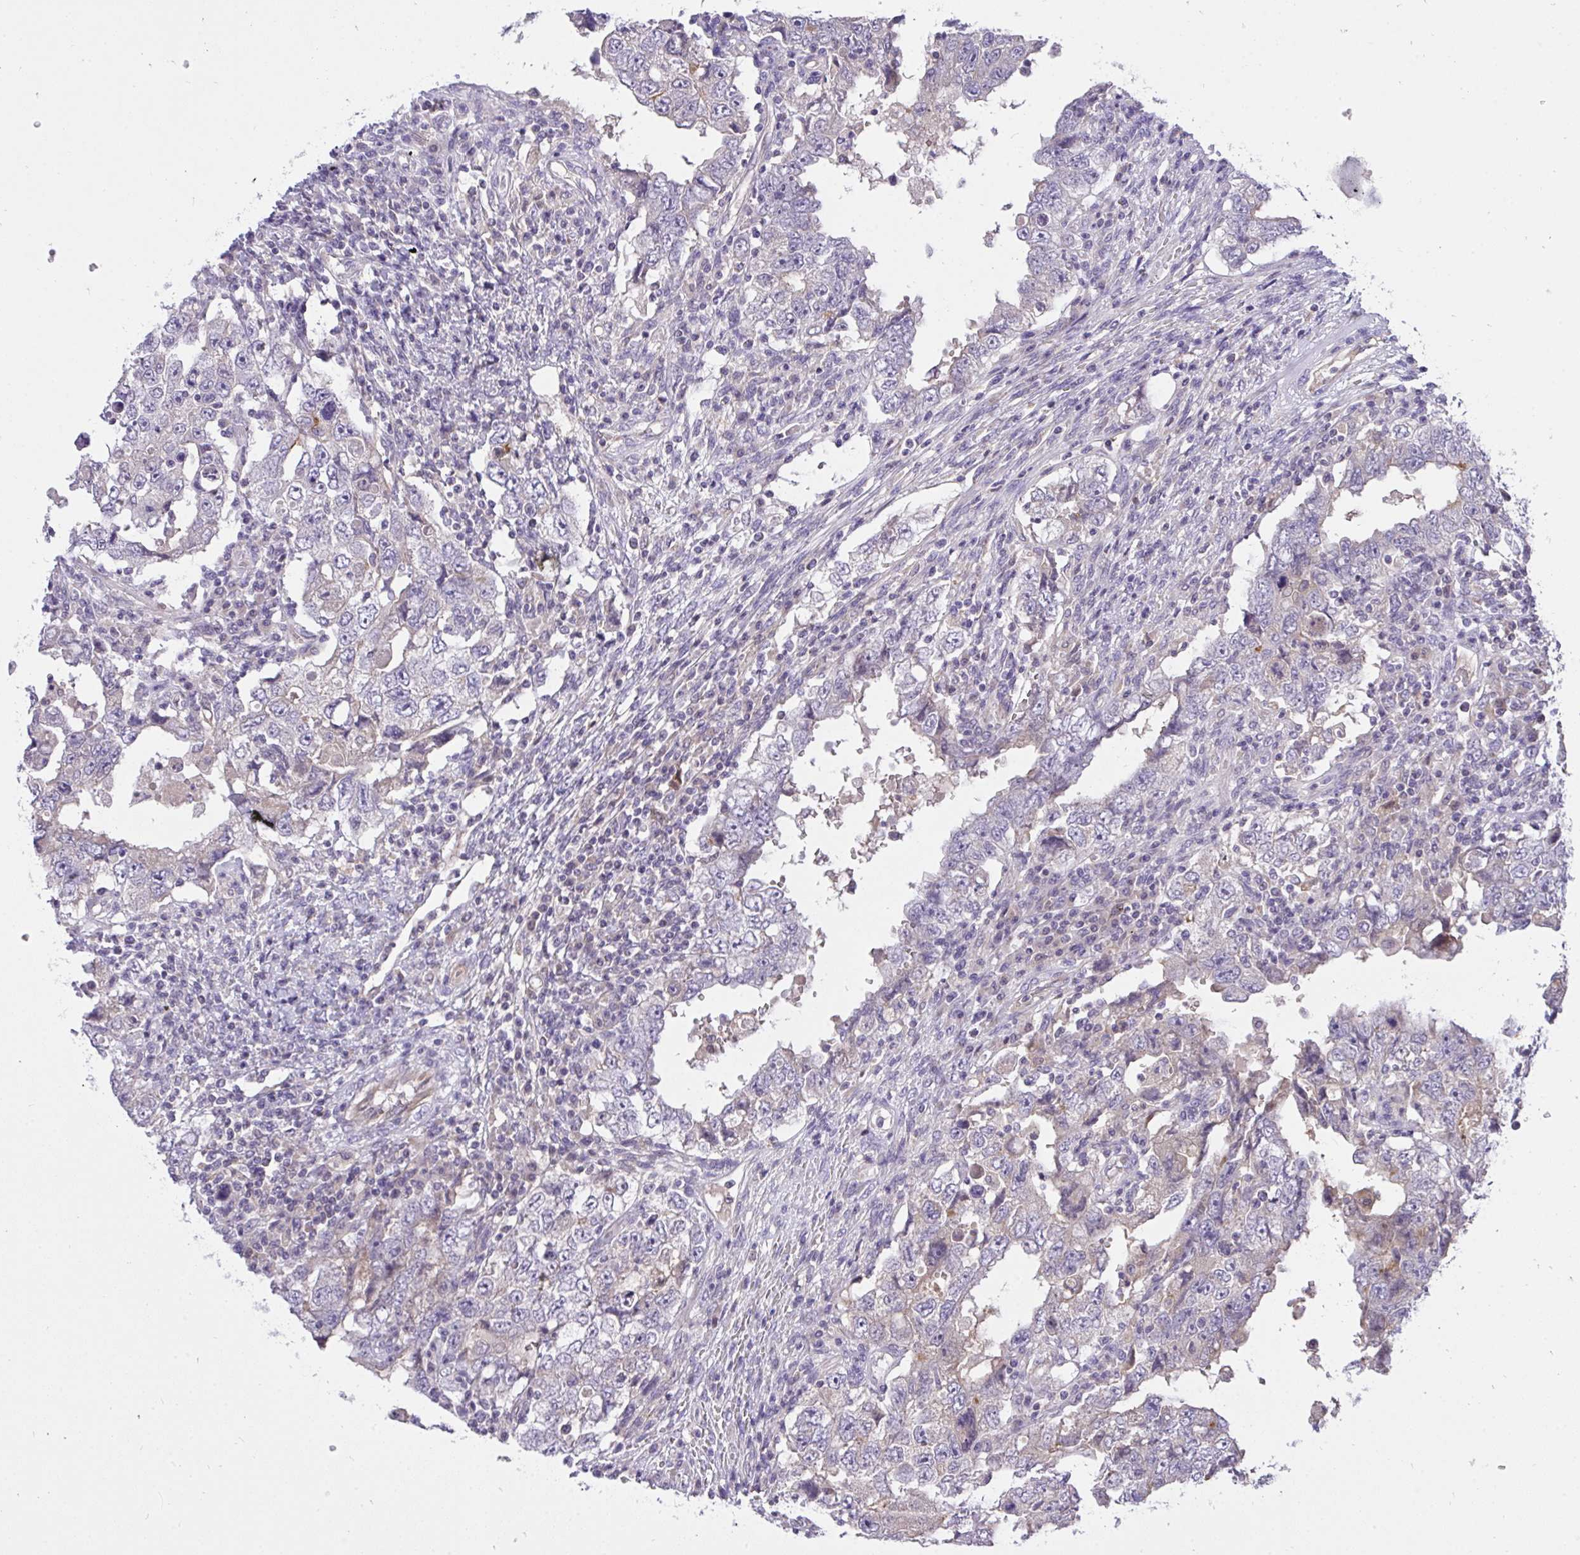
{"staining": {"intensity": "negative", "quantity": "none", "location": "none"}, "tissue": "testis cancer", "cell_type": "Tumor cells", "image_type": "cancer", "snomed": [{"axis": "morphology", "description": "Carcinoma, Embryonal, NOS"}, {"axis": "topography", "description": "Testis"}], "caption": "An immunohistochemistry image of embryonal carcinoma (testis) is shown. There is no staining in tumor cells of embryonal carcinoma (testis).", "gene": "C19orf54", "patient": {"sex": "male", "age": 26}}